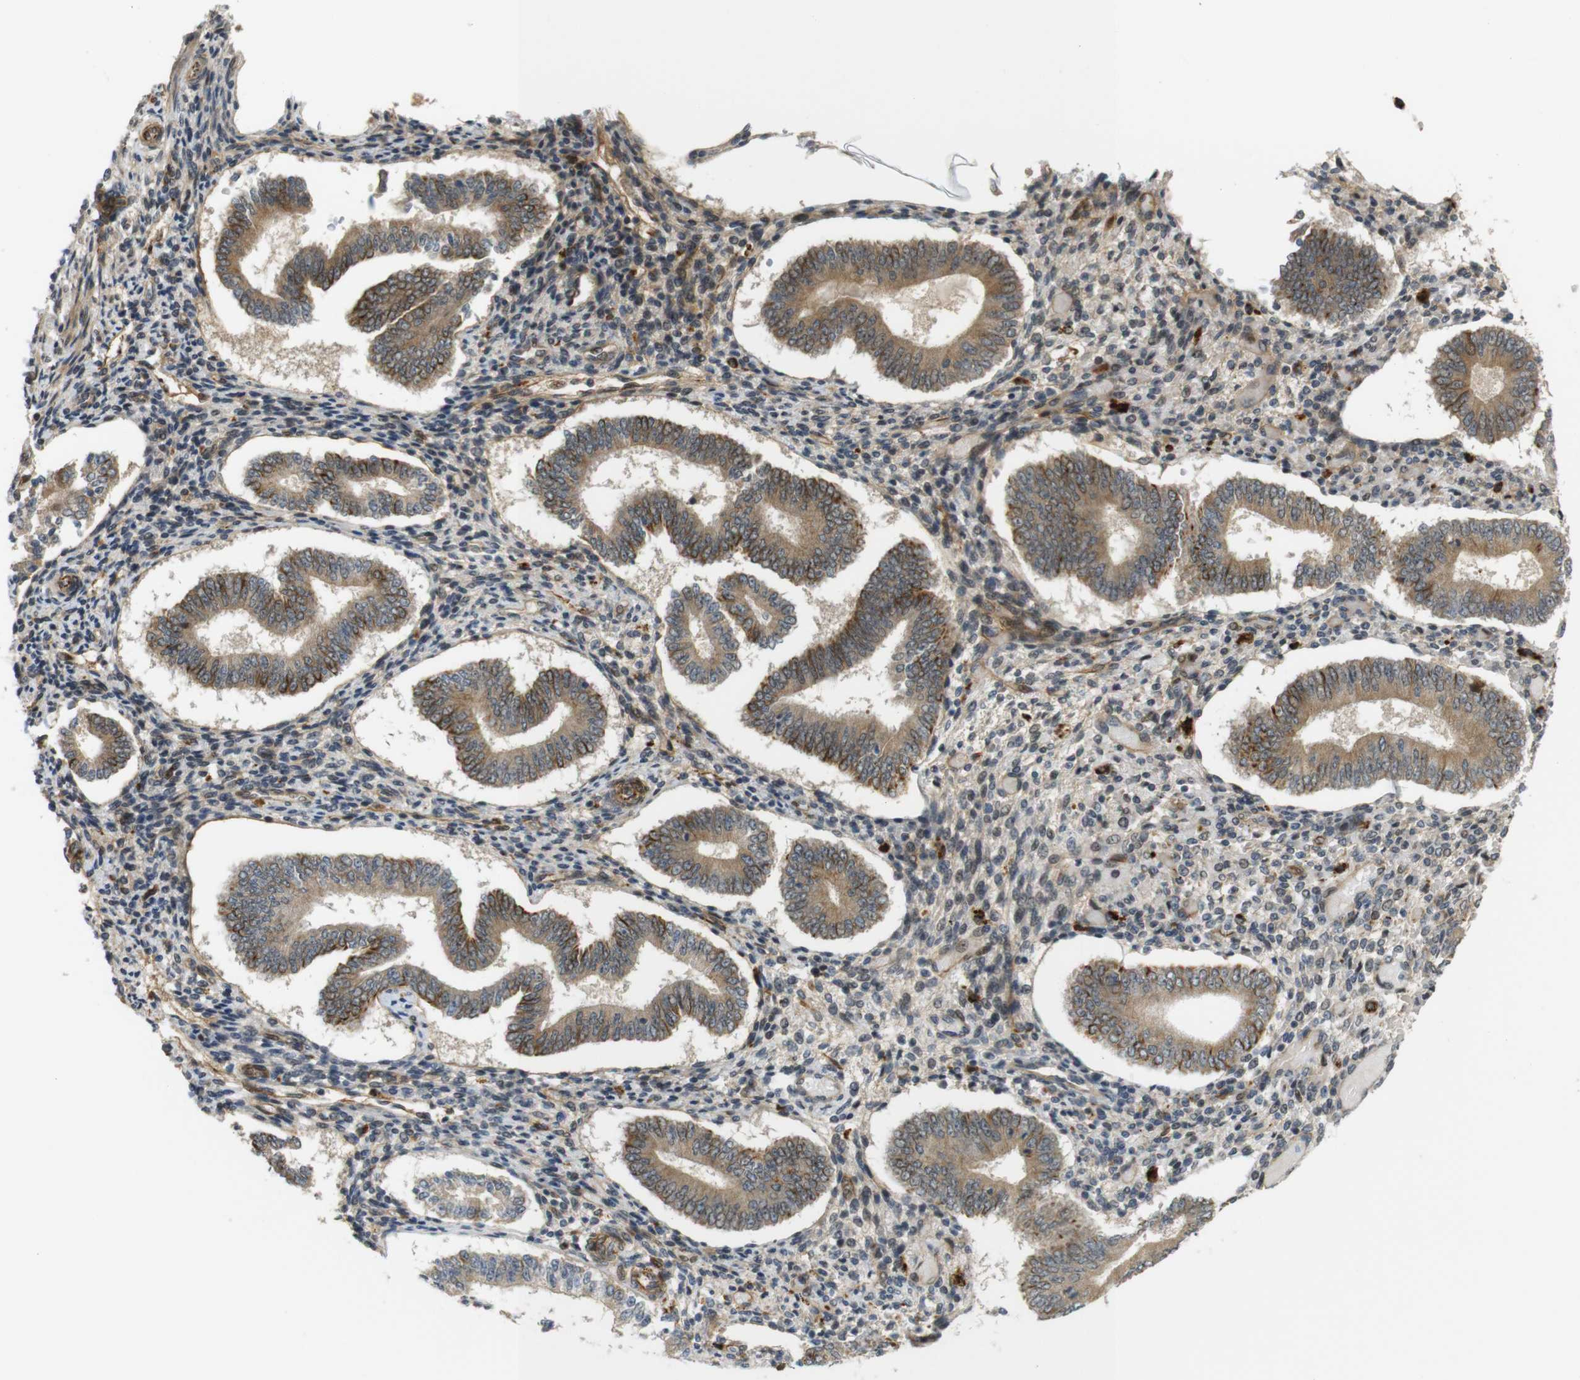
{"staining": {"intensity": "weak", "quantity": "25%-75%", "location": "cytoplasmic/membranous"}, "tissue": "endometrium", "cell_type": "Cells in endometrial stroma", "image_type": "normal", "snomed": [{"axis": "morphology", "description": "Normal tissue, NOS"}, {"axis": "topography", "description": "Endometrium"}], "caption": "Cells in endometrial stroma show weak cytoplasmic/membranous positivity in approximately 25%-75% of cells in benign endometrium.", "gene": "TSPAN9", "patient": {"sex": "female", "age": 42}}